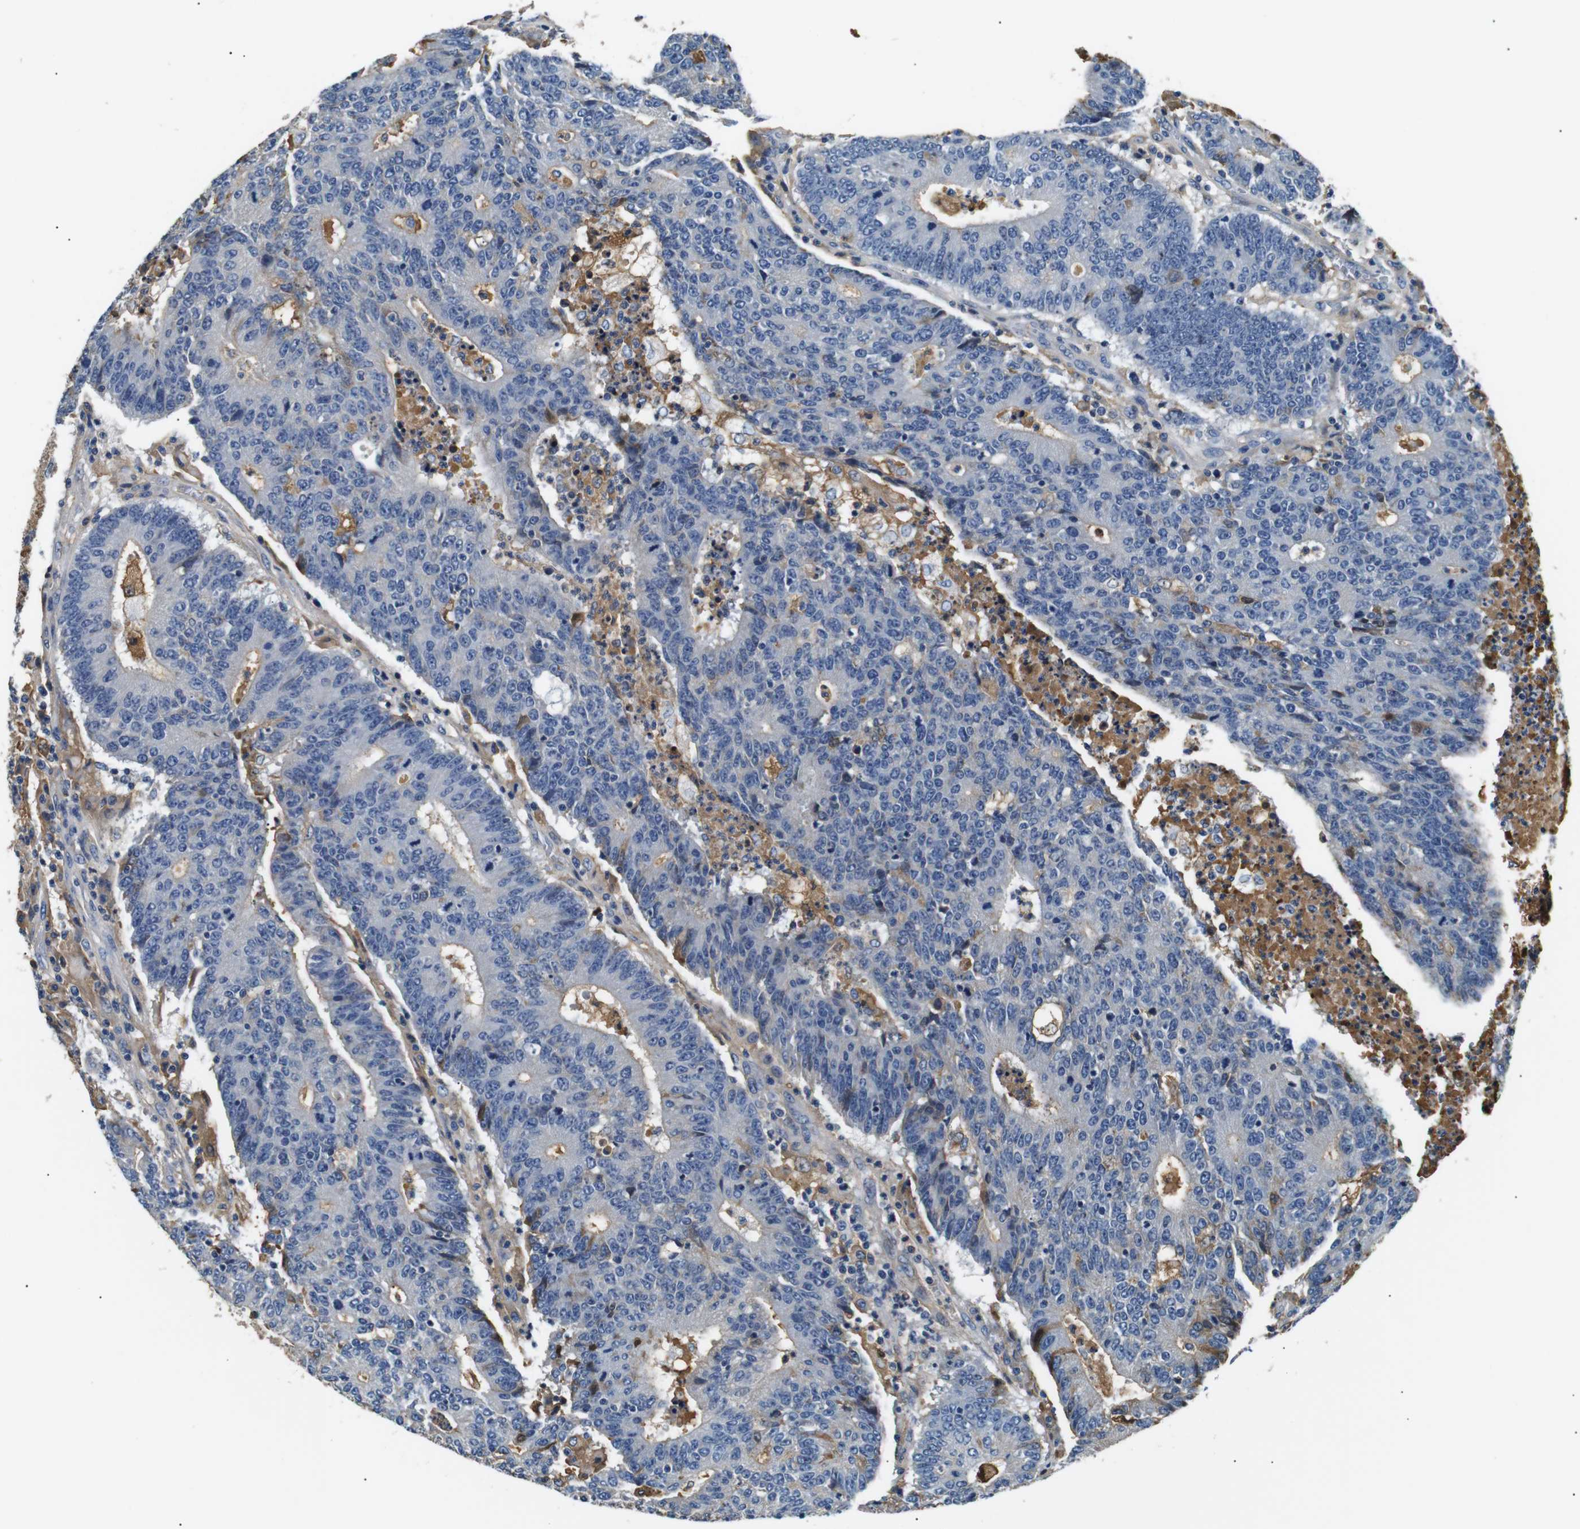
{"staining": {"intensity": "negative", "quantity": "none", "location": "none"}, "tissue": "colorectal cancer", "cell_type": "Tumor cells", "image_type": "cancer", "snomed": [{"axis": "morphology", "description": "Normal tissue, NOS"}, {"axis": "morphology", "description": "Adenocarcinoma, NOS"}, {"axis": "topography", "description": "Colon"}], "caption": "Tumor cells are negative for brown protein staining in colorectal cancer (adenocarcinoma).", "gene": "LHCGR", "patient": {"sex": "female", "age": 75}}